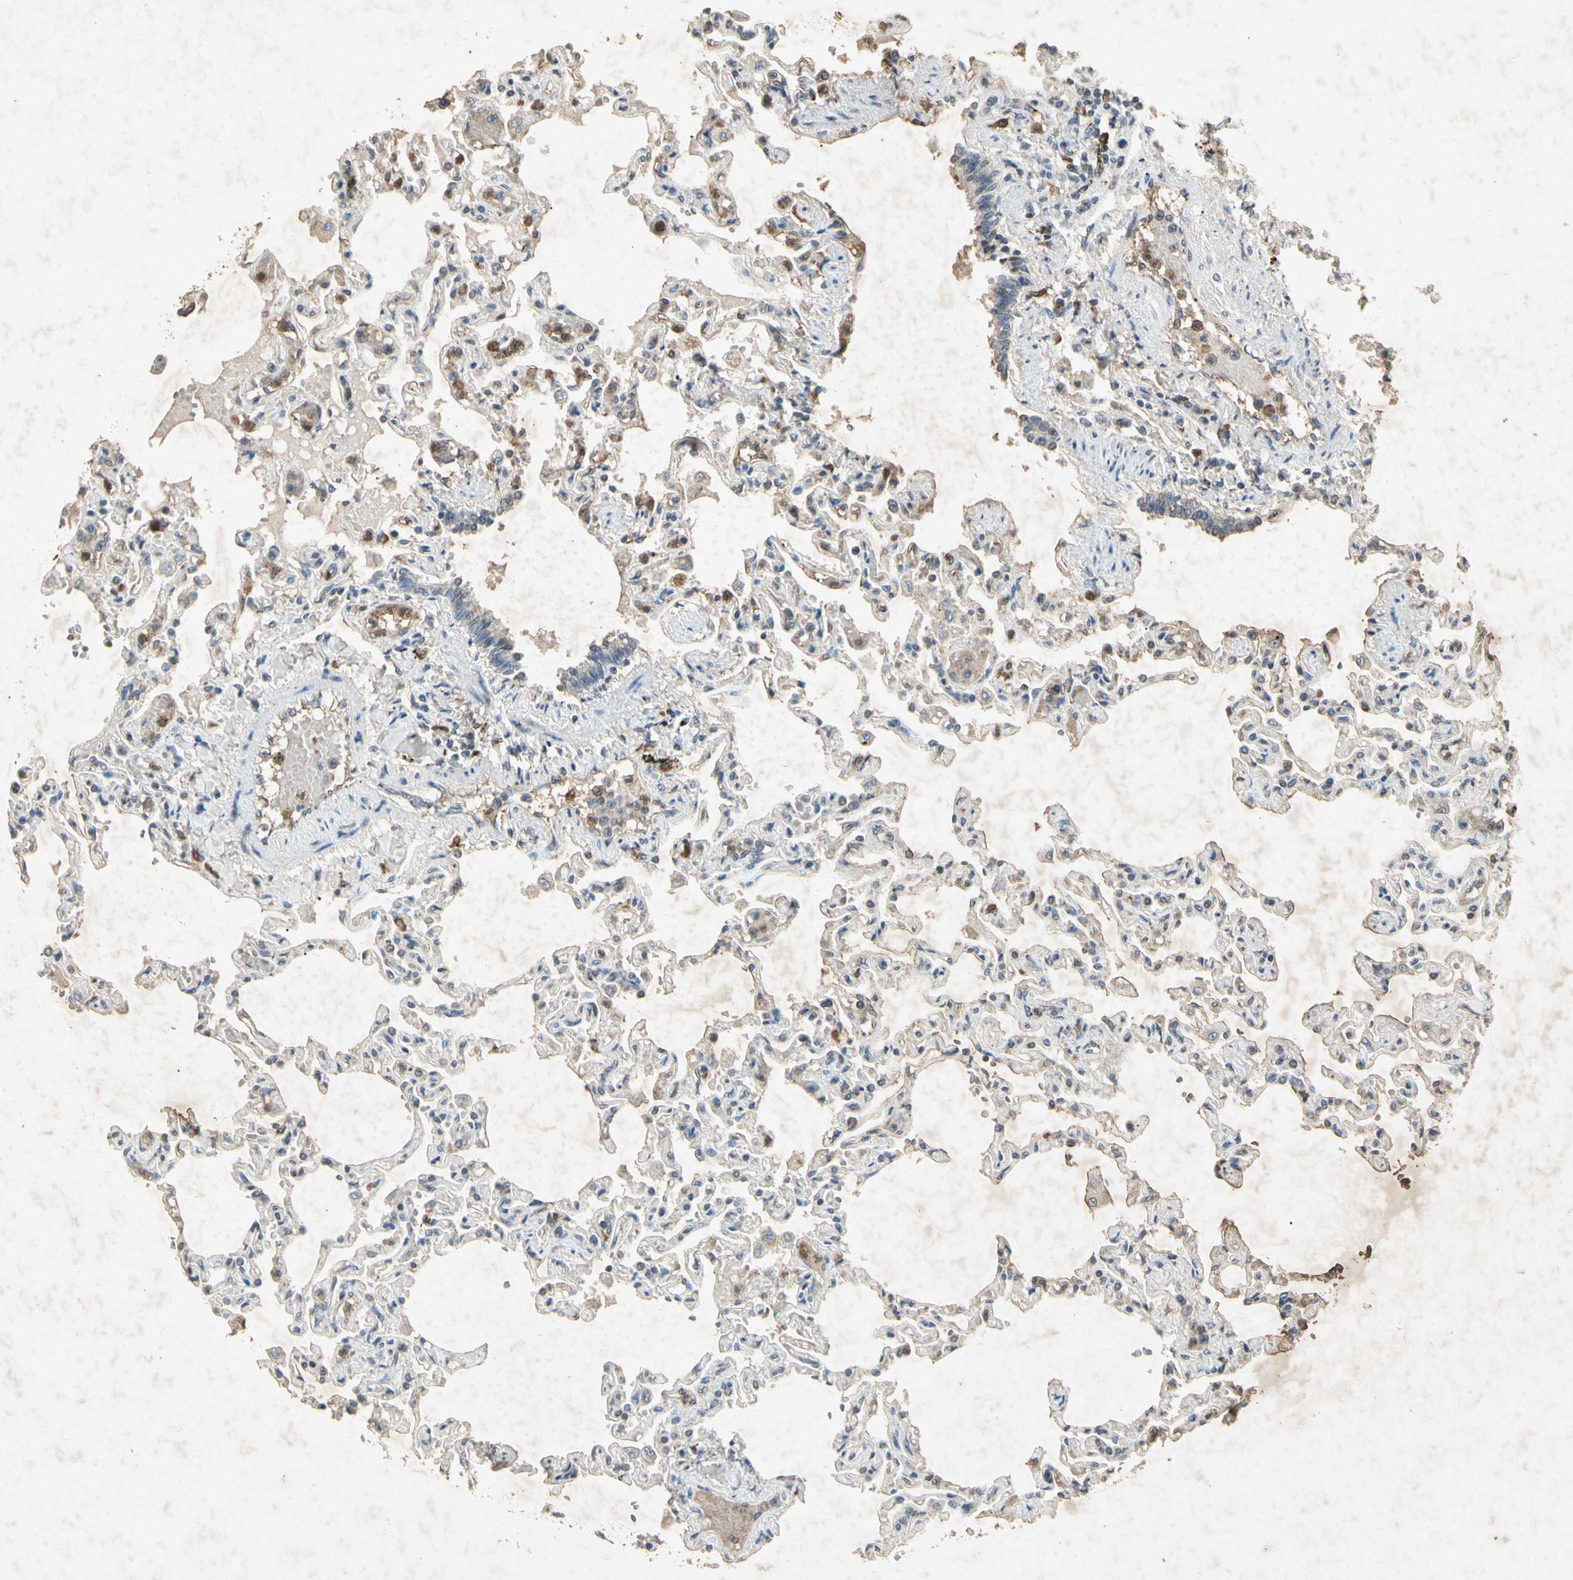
{"staining": {"intensity": "weak", "quantity": ">75%", "location": "cytoplasmic/membranous"}, "tissue": "lung", "cell_type": "Alveolar cells", "image_type": "normal", "snomed": [{"axis": "morphology", "description": "Normal tissue, NOS"}, {"axis": "topography", "description": "Lung"}], "caption": "A brown stain labels weak cytoplasmic/membranous staining of a protein in alveolar cells of benign human lung.", "gene": "MSRB1", "patient": {"sex": "male", "age": 21}}